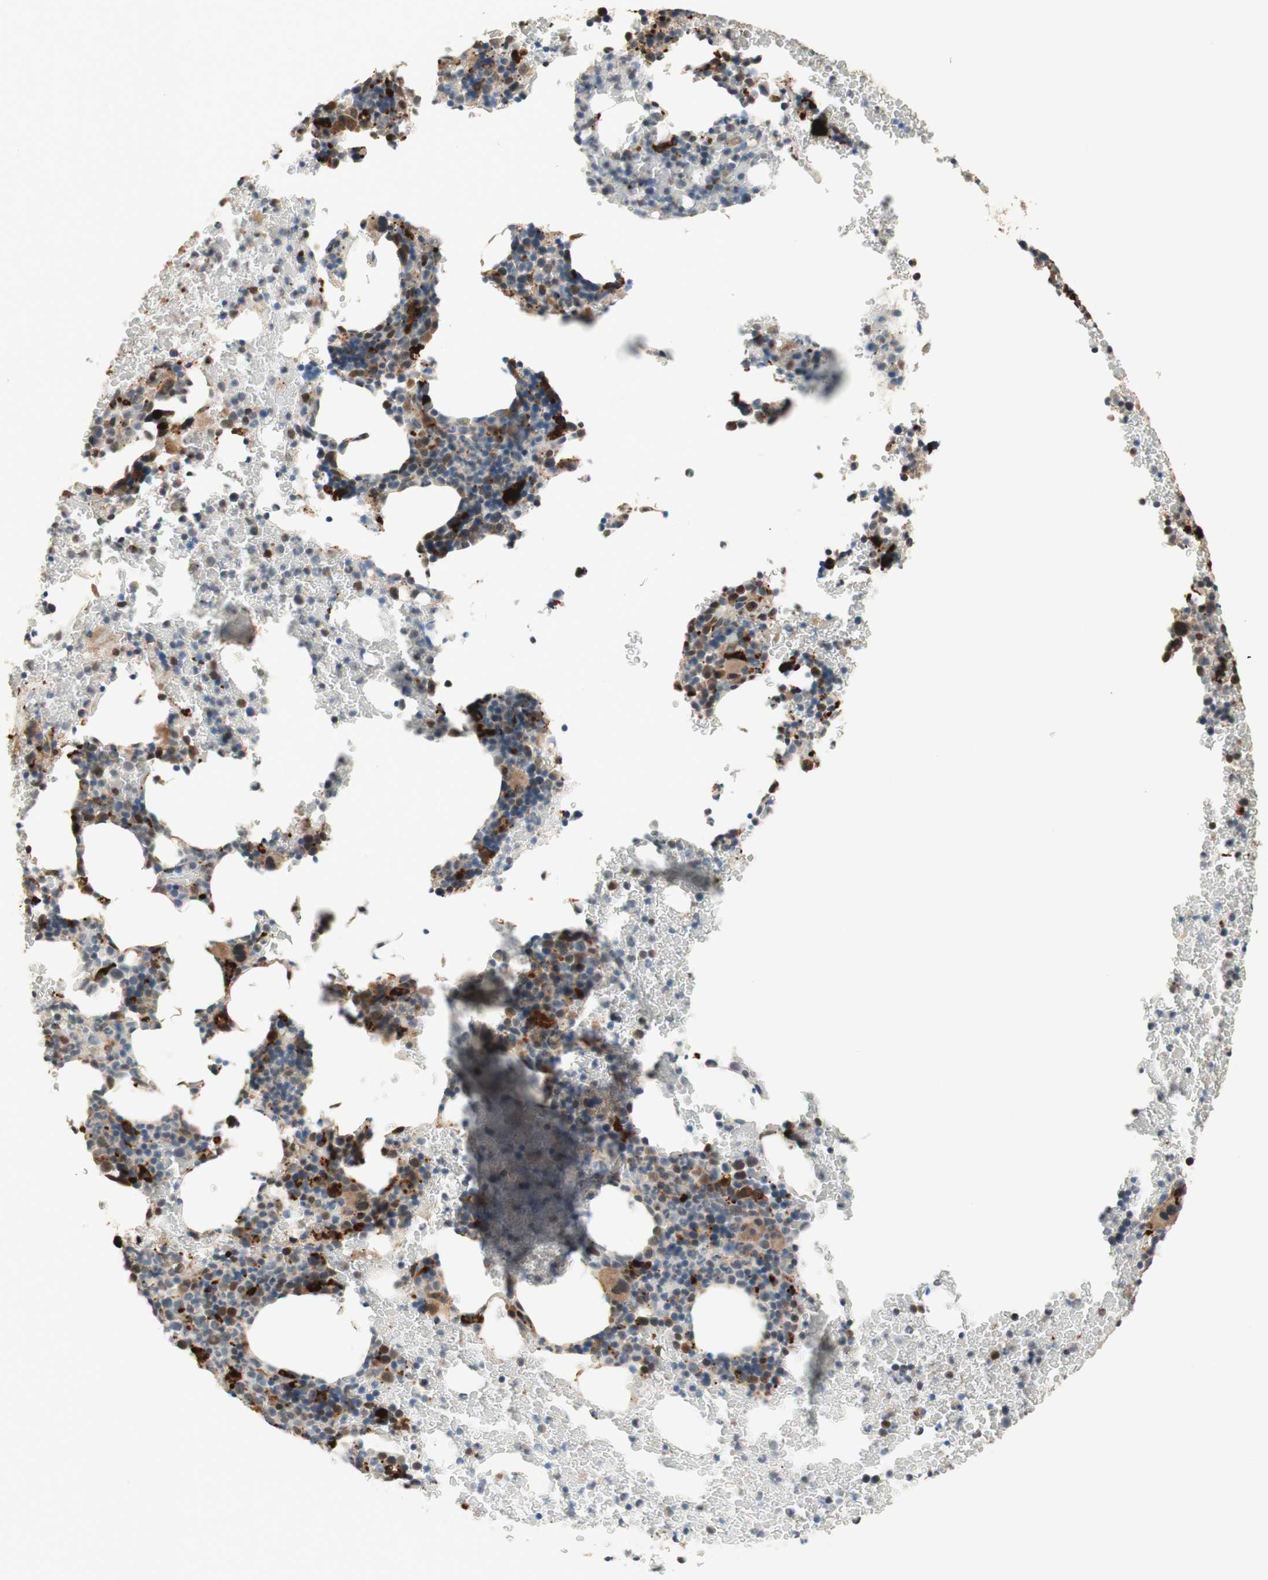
{"staining": {"intensity": "moderate", "quantity": "25%-75%", "location": "cytoplasmic/membranous,nuclear"}, "tissue": "bone marrow", "cell_type": "Hematopoietic cells", "image_type": "normal", "snomed": [{"axis": "morphology", "description": "Normal tissue, NOS"}, {"axis": "morphology", "description": "Inflammation, NOS"}, {"axis": "topography", "description": "Bone marrow"}], "caption": "Immunohistochemistry (IHC) (DAB (3,3'-diaminobenzidine)) staining of unremarkable human bone marrow displays moderate cytoplasmic/membranous,nuclear protein expression in approximately 25%-75% of hematopoietic cells. (Brightfield microscopy of DAB IHC at high magnification).", "gene": "PTPN21", "patient": {"sex": "male", "age": 72}}